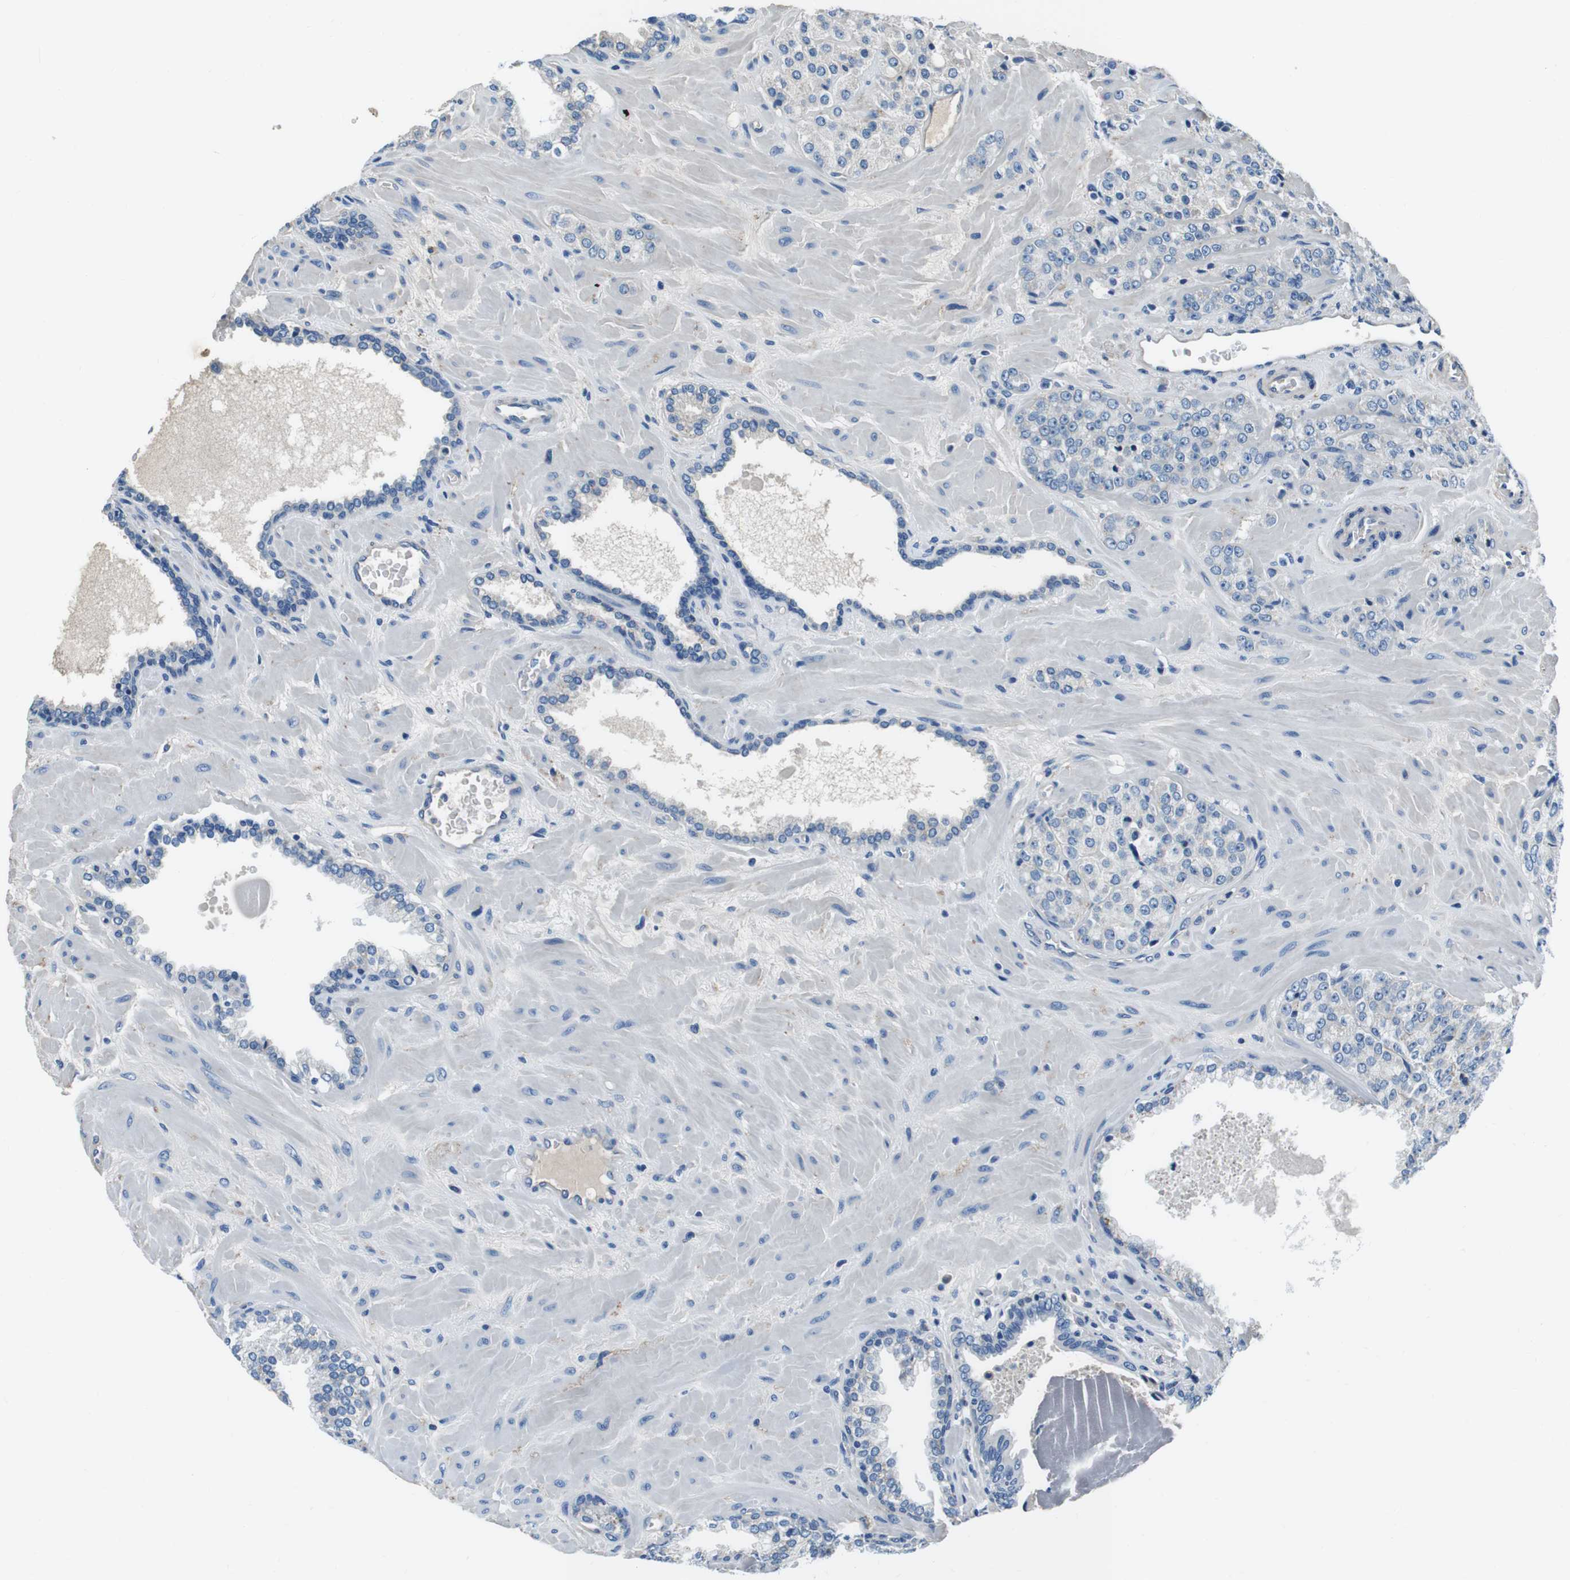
{"staining": {"intensity": "negative", "quantity": "none", "location": "none"}, "tissue": "prostate cancer", "cell_type": "Tumor cells", "image_type": "cancer", "snomed": [{"axis": "morphology", "description": "Adenocarcinoma, High grade"}, {"axis": "topography", "description": "Prostate"}], "caption": "An immunohistochemistry (IHC) image of high-grade adenocarcinoma (prostate) is shown. There is no staining in tumor cells of high-grade adenocarcinoma (prostate).", "gene": "CASQ1", "patient": {"sex": "male", "age": 64}}